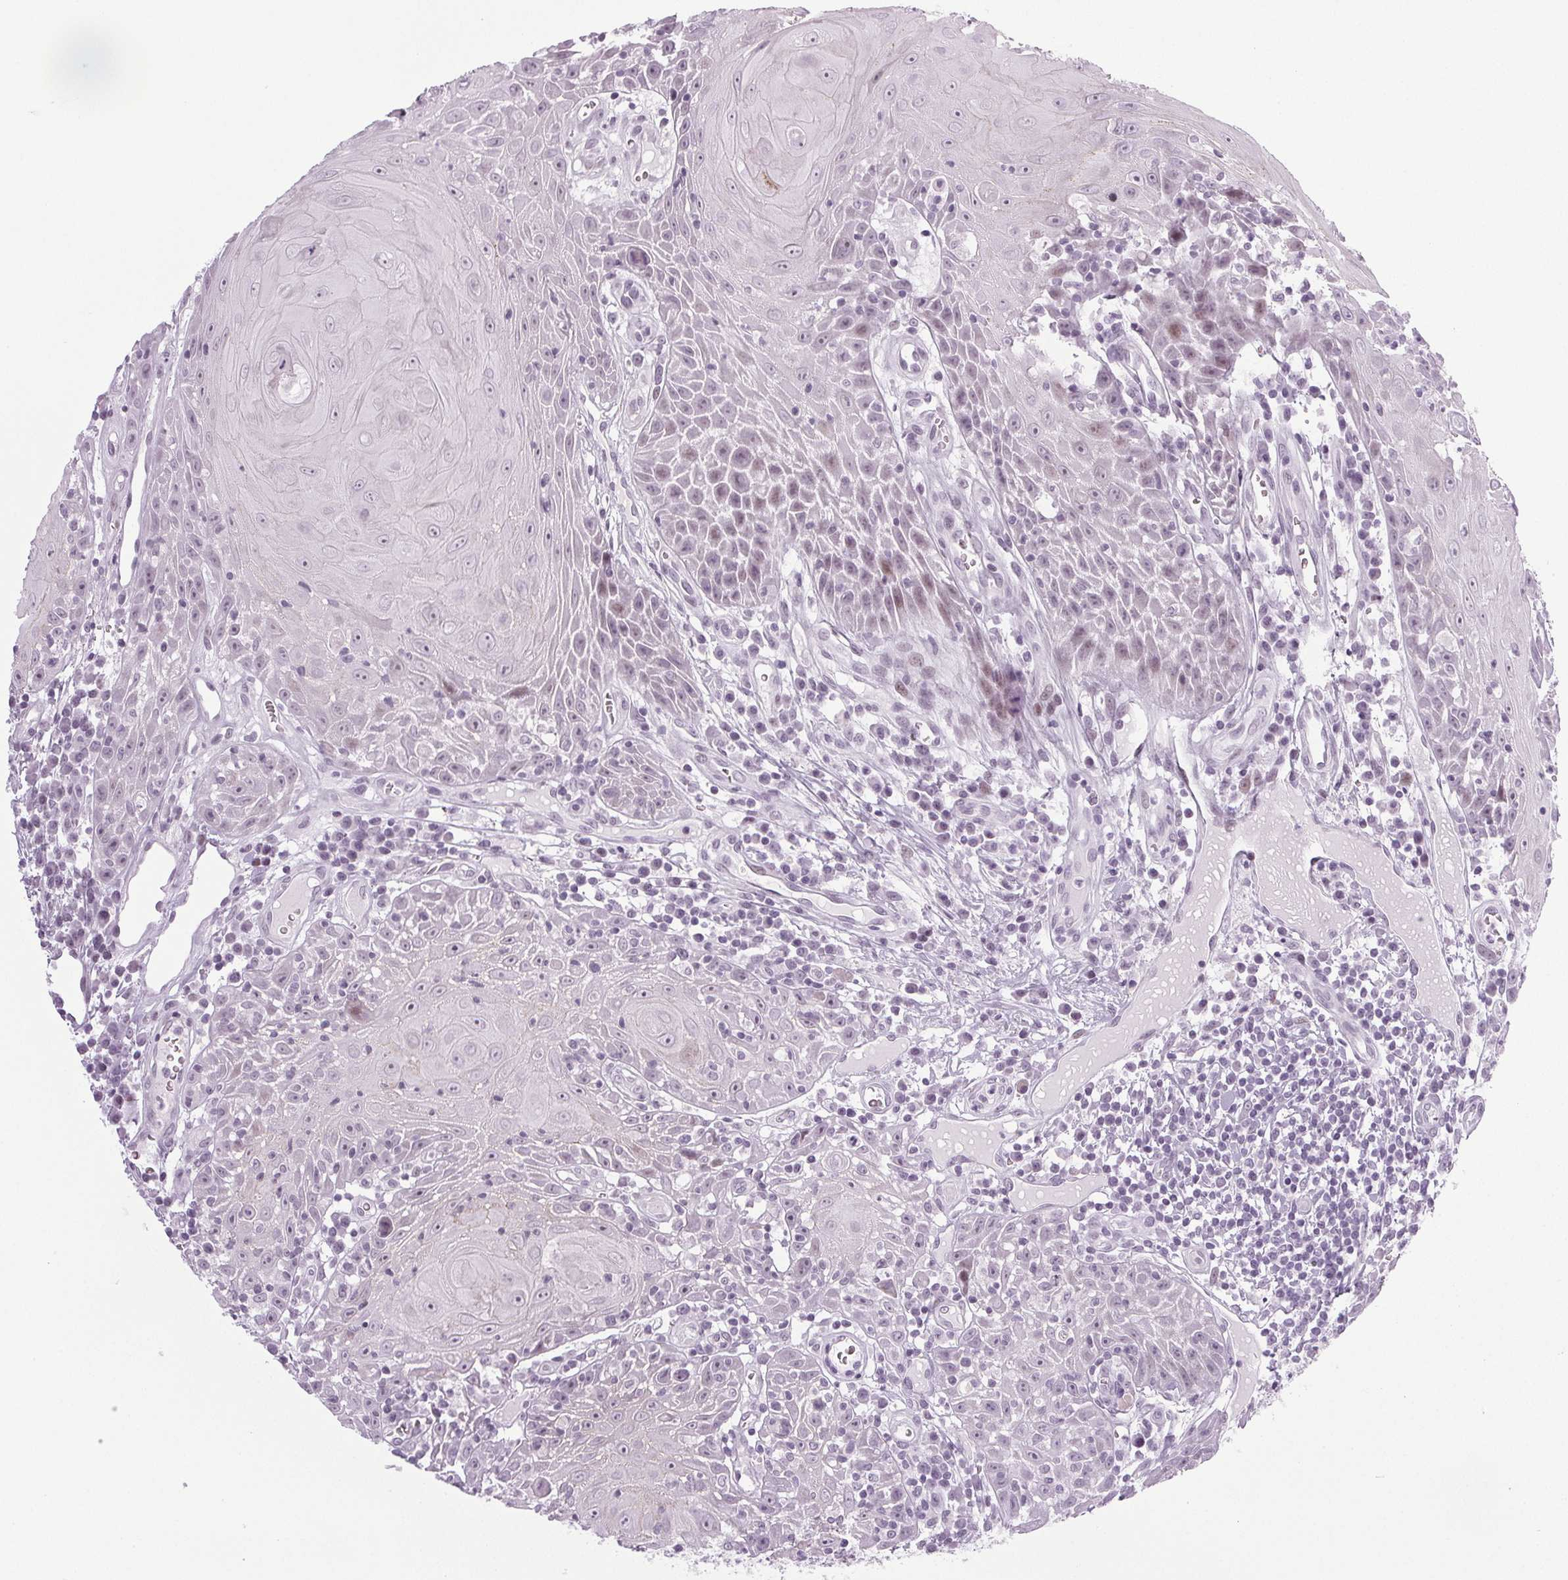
{"staining": {"intensity": "weak", "quantity": "<25%", "location": "nuclear"}, "tissue": "head and neck cancer", "cell_type": "Tumor cells", "image_type": "cancer", "snomed": [{"axis": "morphology", "description": "Squamous cell carcinoma, NOS"}, {"axis": "topography", "description": "Head-Neck"}], "caption": "A high-resolution image shows immunohistochemistry staining of squamous cell carcinoma (head and neck), which demonstrates no significant positivity in tumor cells. Brightfield microscopy of immunohistochemistry stained with DAB (brown) and hematoxylin (blue), captured at high magnification.", "gene": "IGF2BP1", "patient": {"sex": "male", "age": 52}}